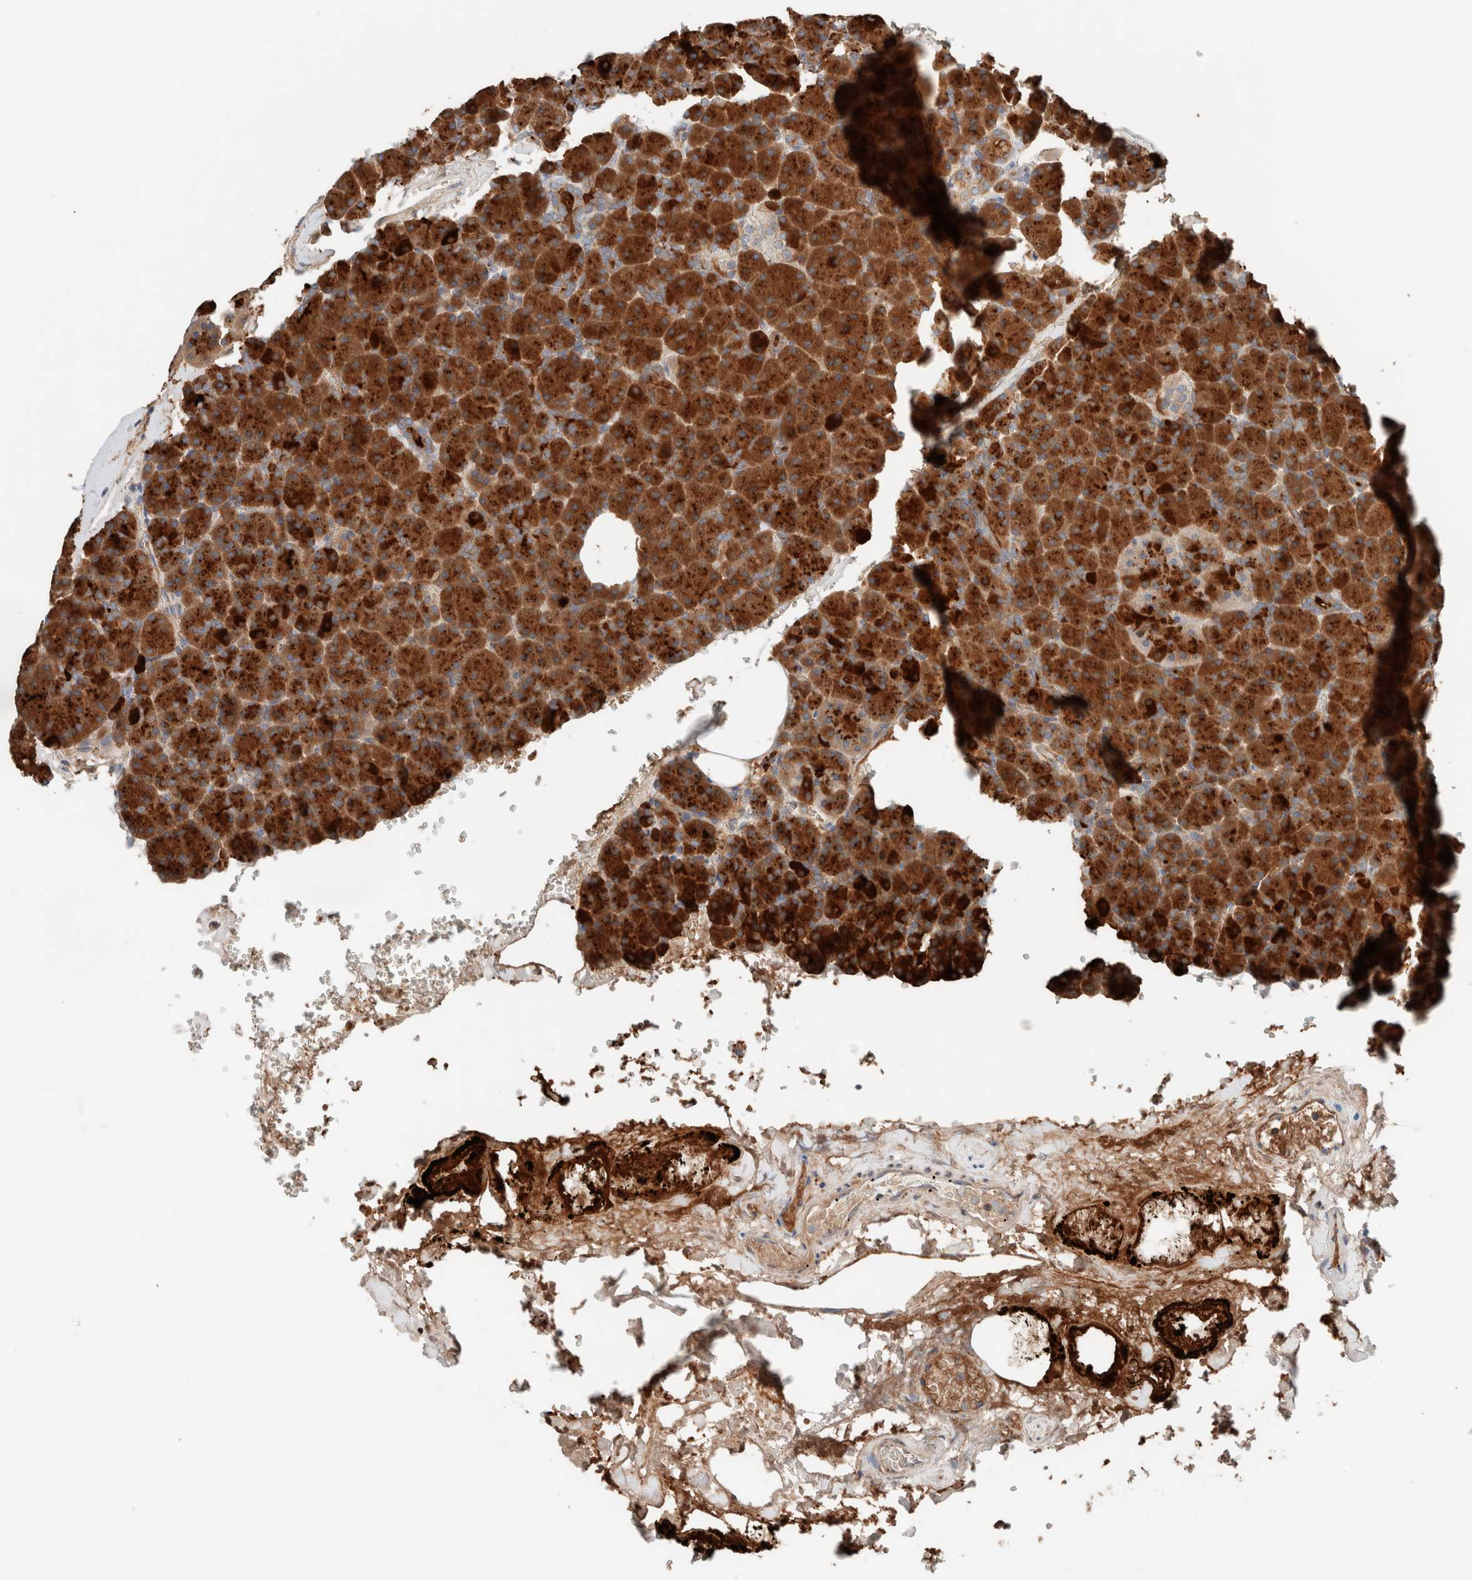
{"staining": {"intensity": "strong", "quantity": ">75%", "location": "cytoplasmic/membranous"}, "tissue": "pancreas", "cell_type": "Exocrine glandular cells", "image_type": "normal", "snomed": [{"axis": "morphology", "description": "Normal tissue, NOS"}, {"axis": "morphology", "description": "Carcinoid, malignant, NOS"}, {"axis": "topography", "description": "Pancreas"}], "caption": "Strong cytoplasmic/membranous protein positivity is present in approximately >75% of exocrine glandular cells in pancreas.", "gene": "CASC3", "patient": {"sex": "female", "age": 35}}